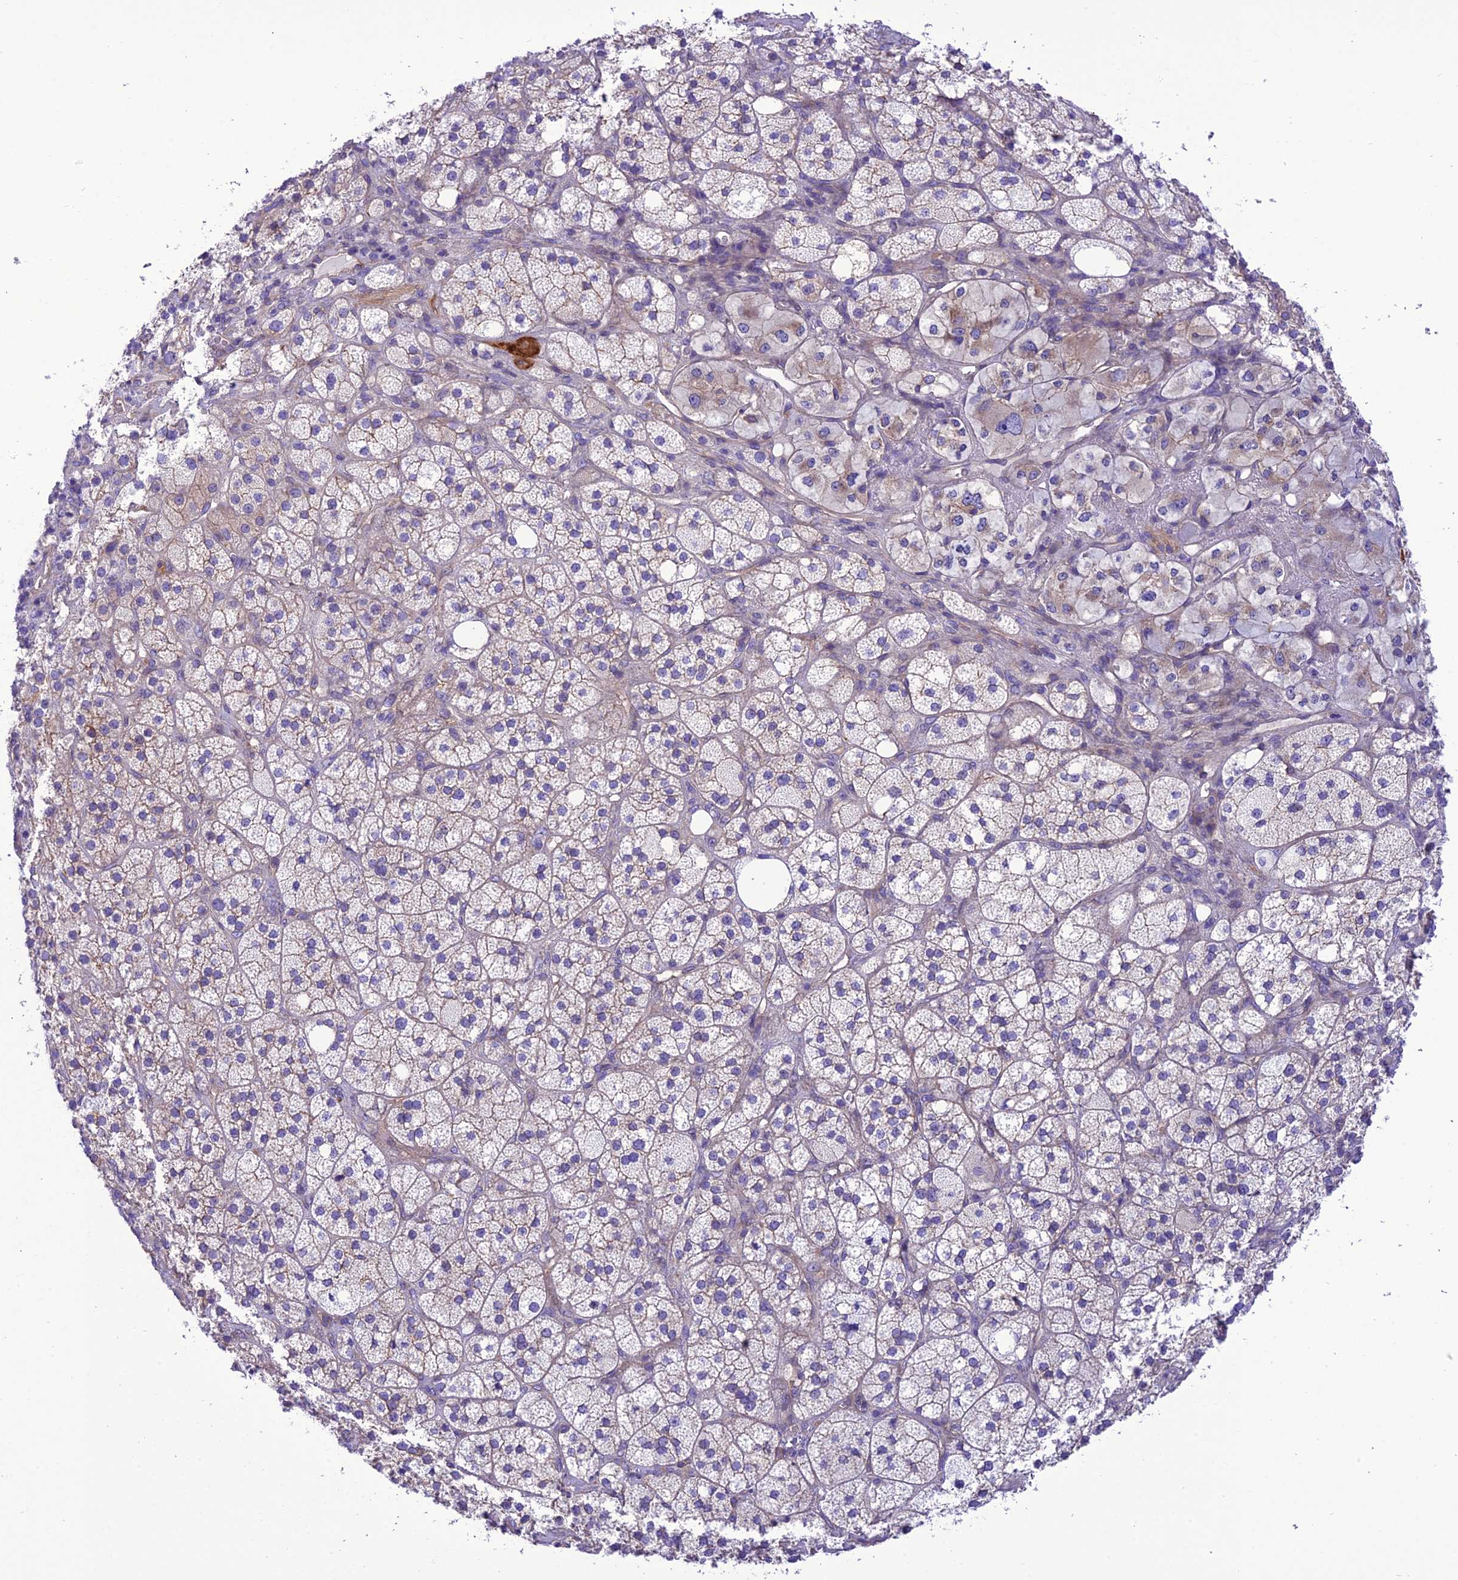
{"staining": {"intensity": "negative", "quantity": "none", "location": "none"}, "tissue": "adrenal gland", "cell_type": "Glandular cells", "image_type": "normal", "snomed": [{"axis": "morphology", "description": "Normal tissue, NOS"}, {"axis": "topography", "description": "Adrenal gland"}], "caption": "Human adrenal gland stained for a protein using immunohistochemistry (IHC) demonstrates no expression in glandular cells.", "gene": "PPFIA3", "patient": {"sex": "male", "age": 61}}